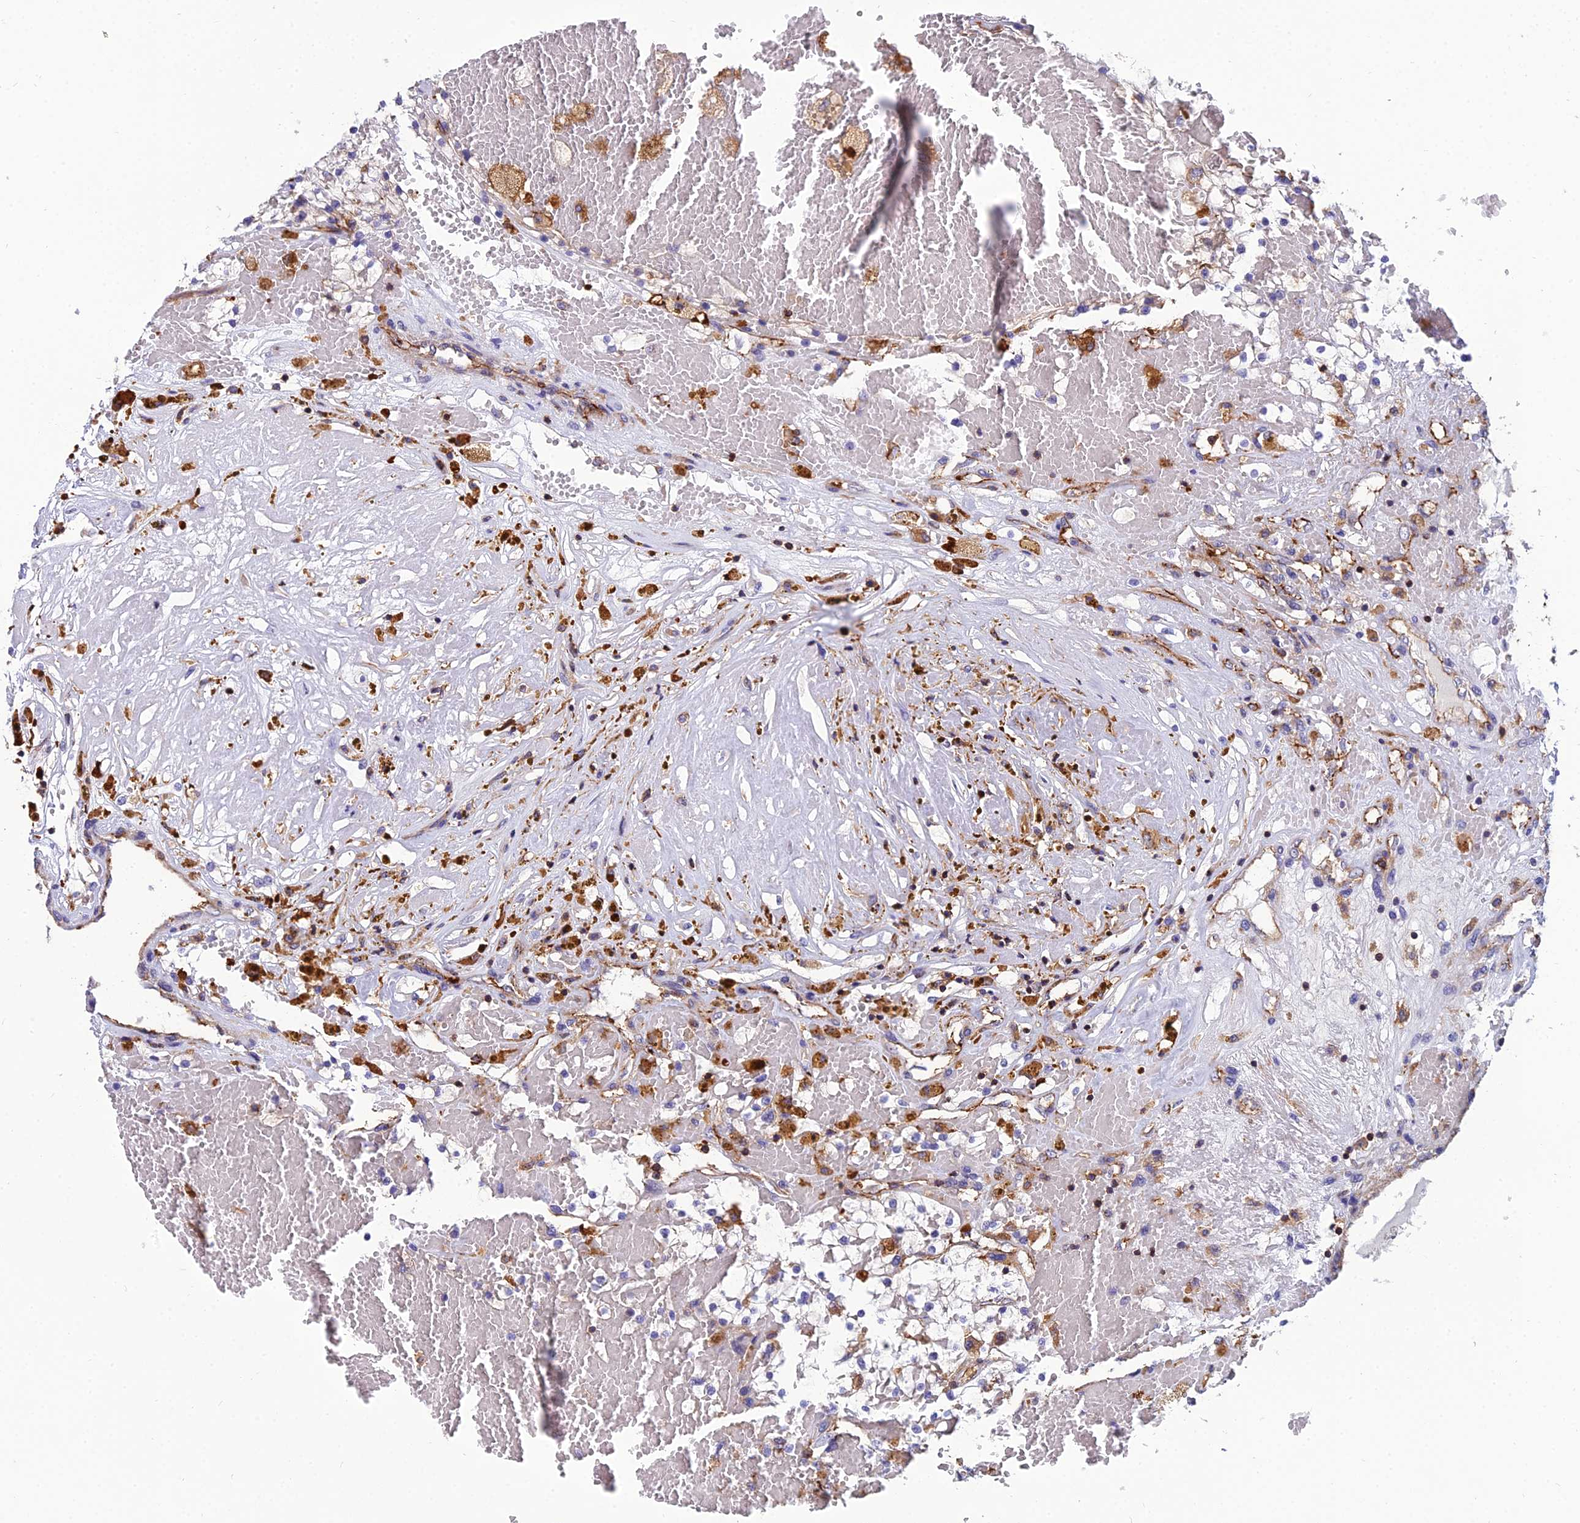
{"staining": {"intensity": "negative", "quantity": "none", "location": "none"}, "tissue": "renal cancer", "cell_type": "Tumor cells", "image_type": "cancer", "snomed": [{"axis": "morphology", "description": "Normal tissue, NOS"}, {"axis": "morphology", "description": "Adenocarcinoma, NOS"}, {"axis": "topography", "description": "Kidney"}], "caption": "High power microscopy photomicrograph of an IHC photomicrograph of renal cancer (adenocarcinoma), revealing no significant expression in tumor cells.", "gene": "PPP1R18", "patient": {"sex": "male", "age": 68}}